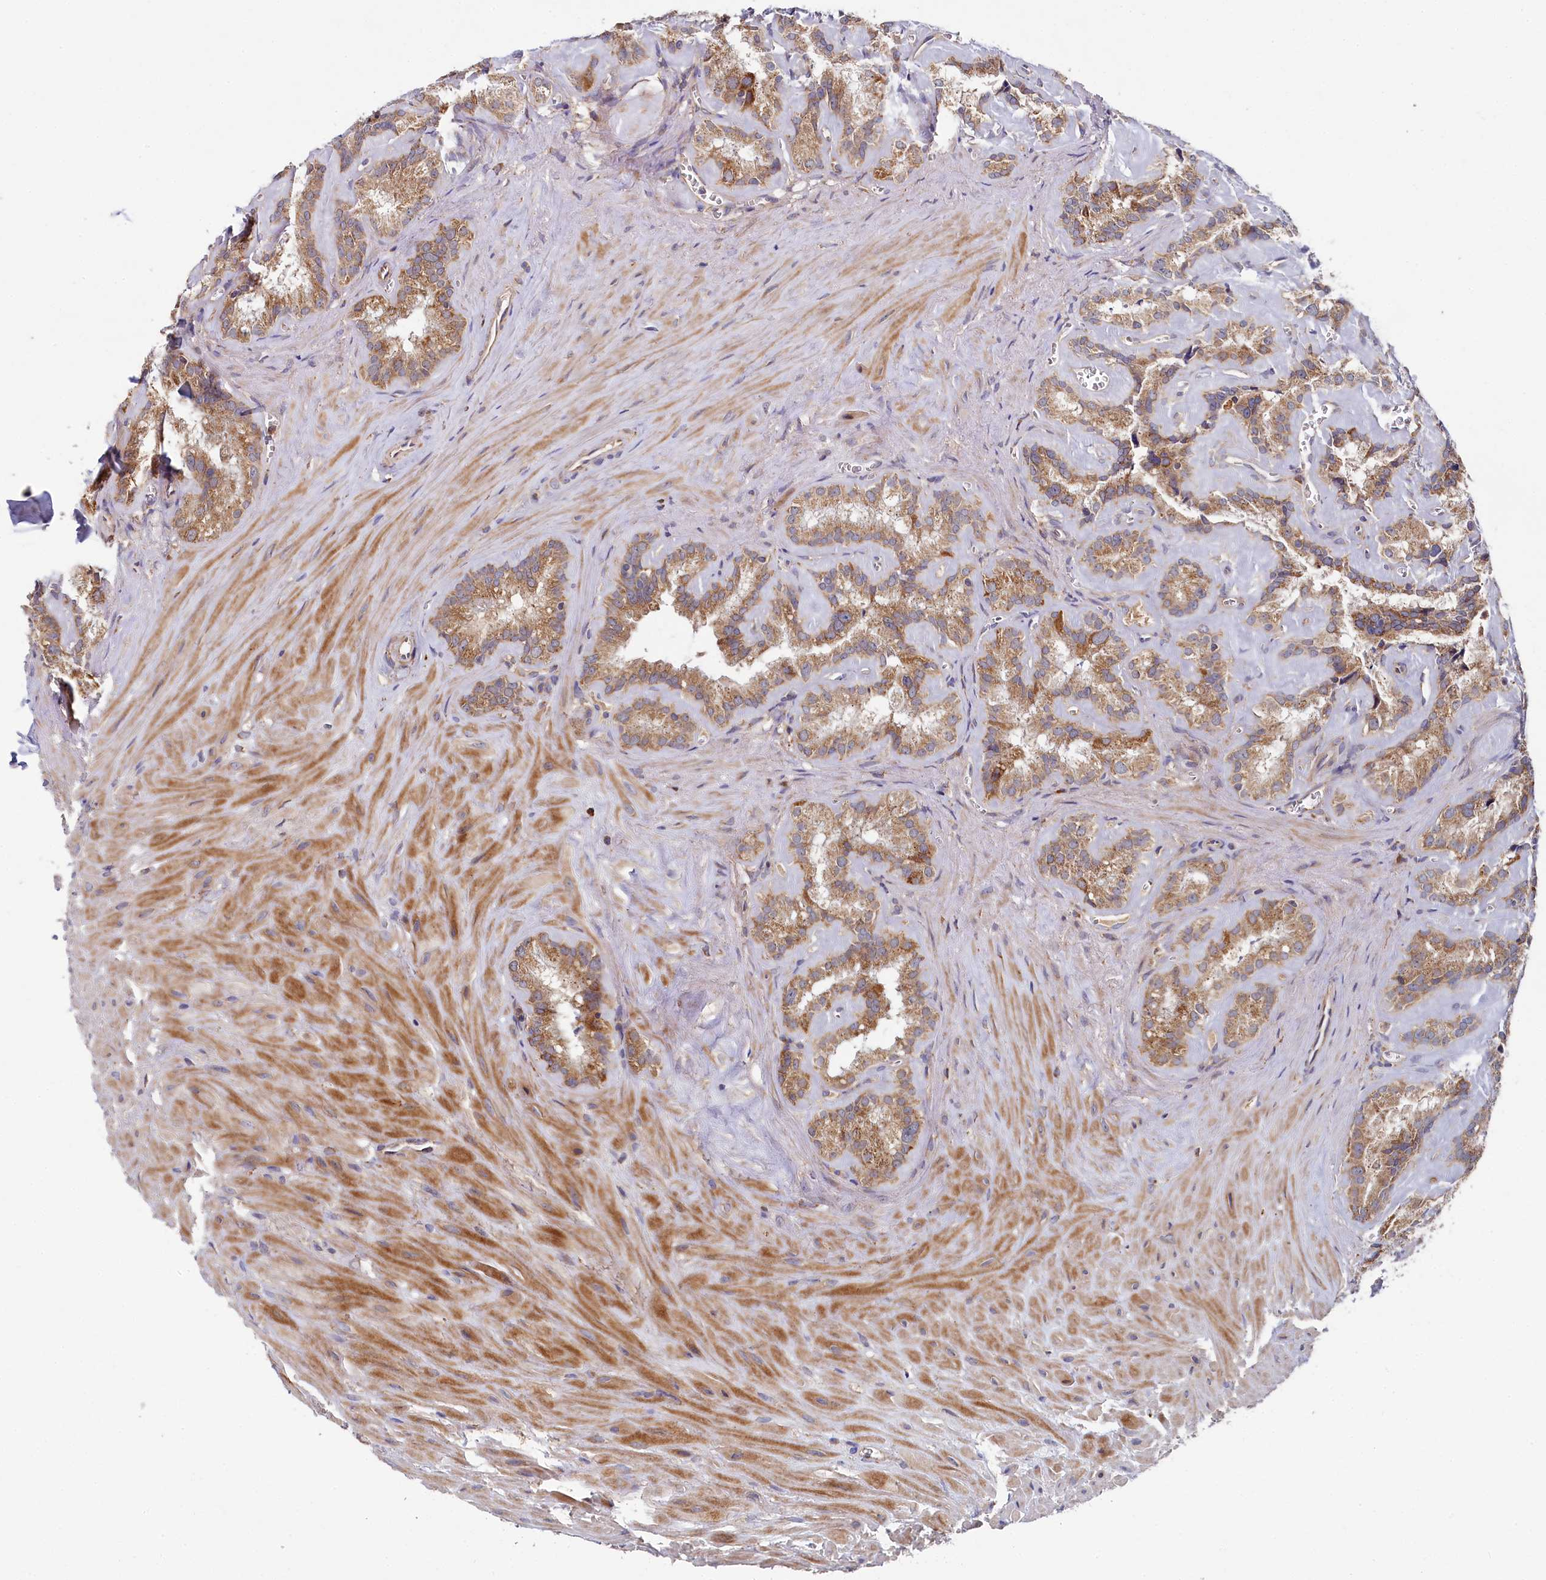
{"staining": {"intensity": "moderate", "quantity": ">75%", "location": "cytoplasmic/membranous"}, "tissue": "seminal vesicle", "cell_type": "Glandular cells", "image_type": "normal", "snomed": [{"axis": "morphology", "description": "Normal tissue, NOS"}, {"axis": "topography", "description": "Prostate"}, {"axis": "topography", "description": "Seminal veicle"}], "caption": "Moderate cytoplasmic/membranous staining for a protein is seen in approximately >75% of glandular cells of unremarkable seminal vesicle using IHC.", "gene": "HAUS2", "patient": {"sex": "male", "age": 59}}